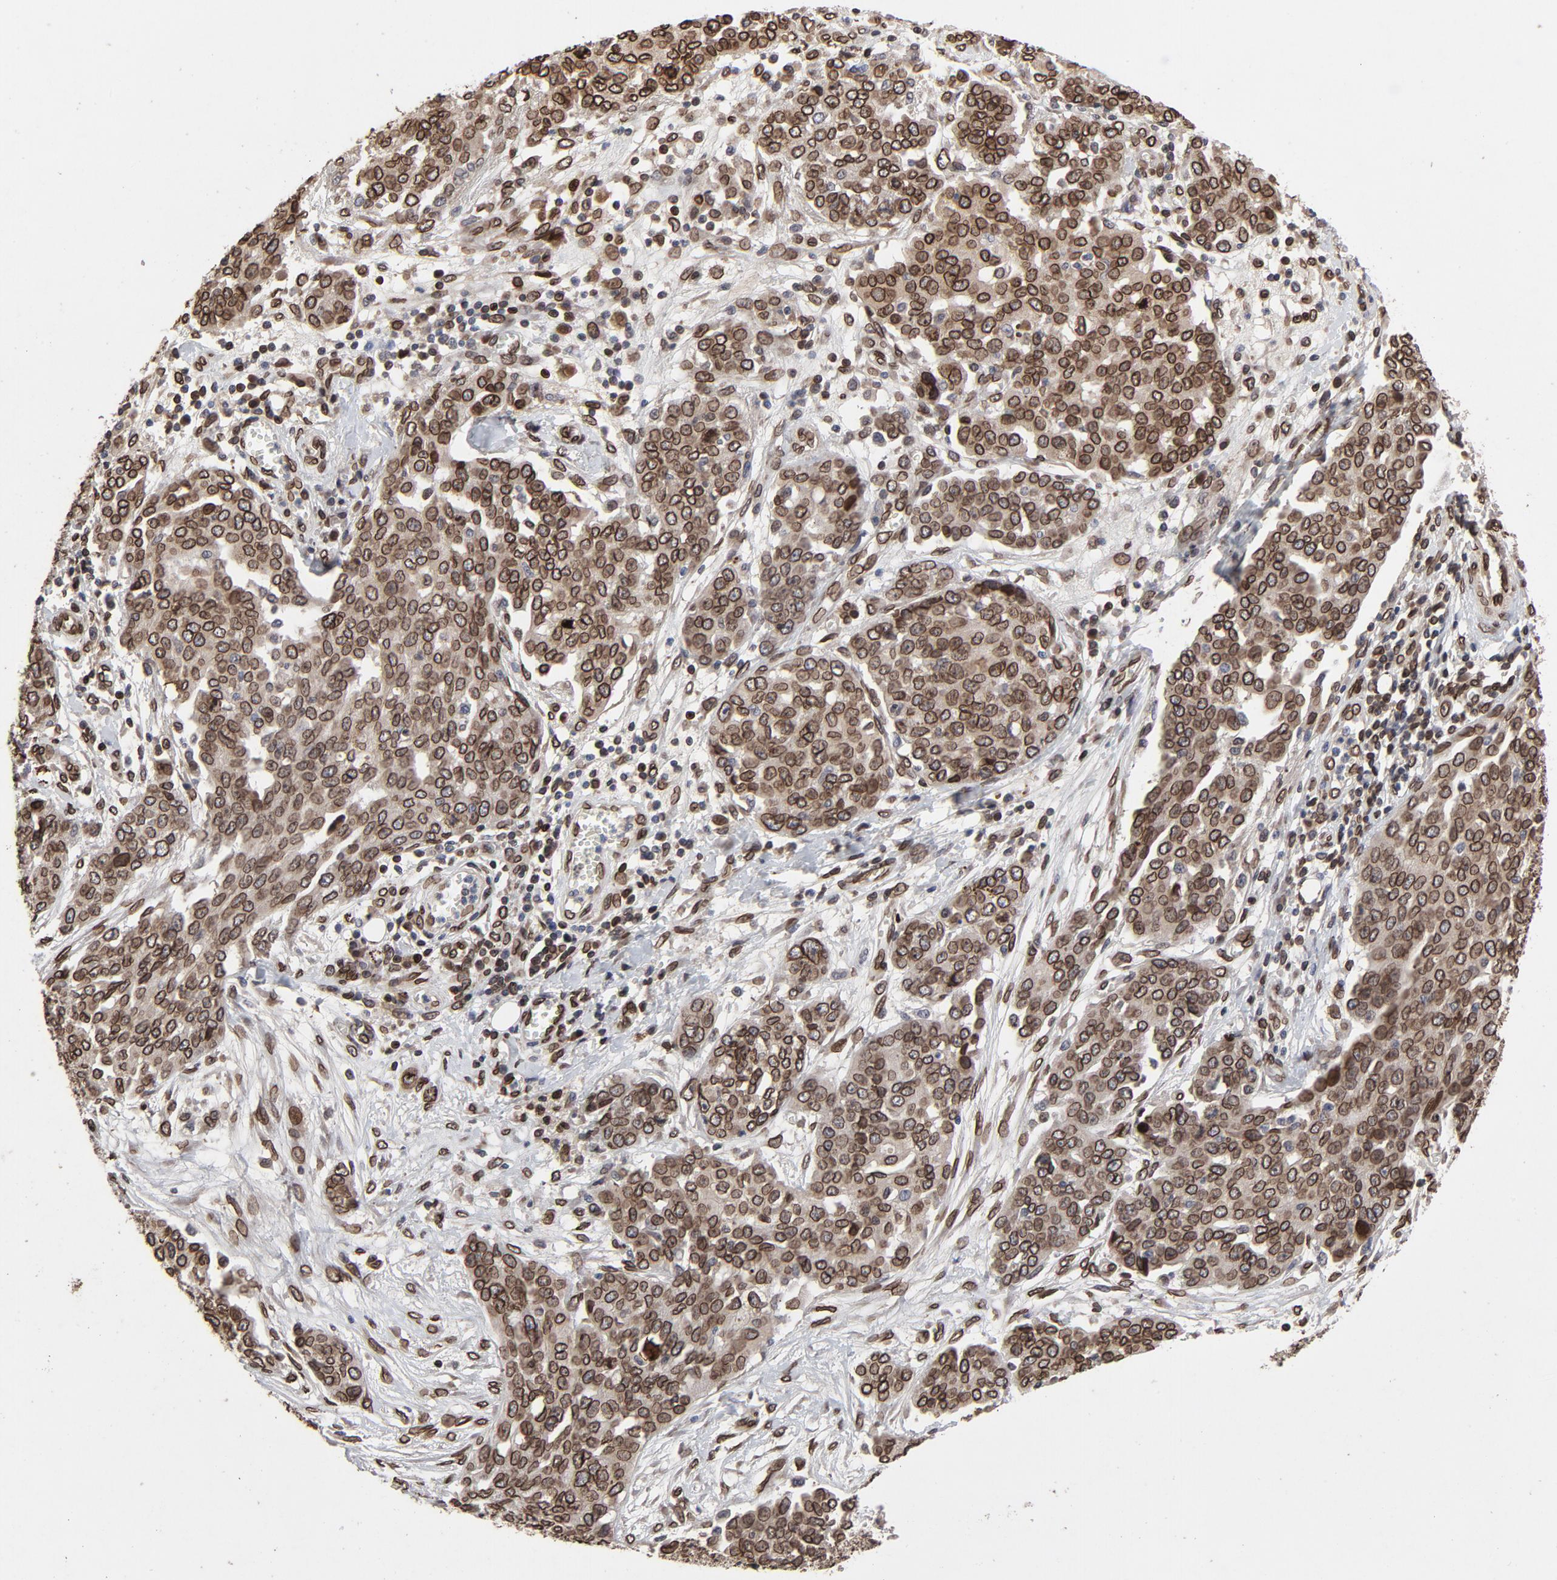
{"staining": {"intensity": "strong", "quantity": ">75%", "location": "cytoplasmic/membranous,nuclear"}, "tissue": "ovarian cancer", "cell_type": "Tumor cells", "image_type": "cancer", "snomed": [{"axis": "morphology", "description": "Cystadenocarcinoma, serous, NOS"}, {"axis": "topography", "description": "Soft tissue"}, {"axis": "topography", "description": "Ovary"}], "caption": "Strong cytoplasmic/membranous and nuclear protein staining is seen in about >75% of tumor cells in serous cystadenocarcinoma (ovarian). The staining was performed using DAB, with brown indicating positive protein expression. Nuclei are stained blue with hematoxylin.", "gene": "LMNA", "patient": {"sex": "female", "age": 57}}